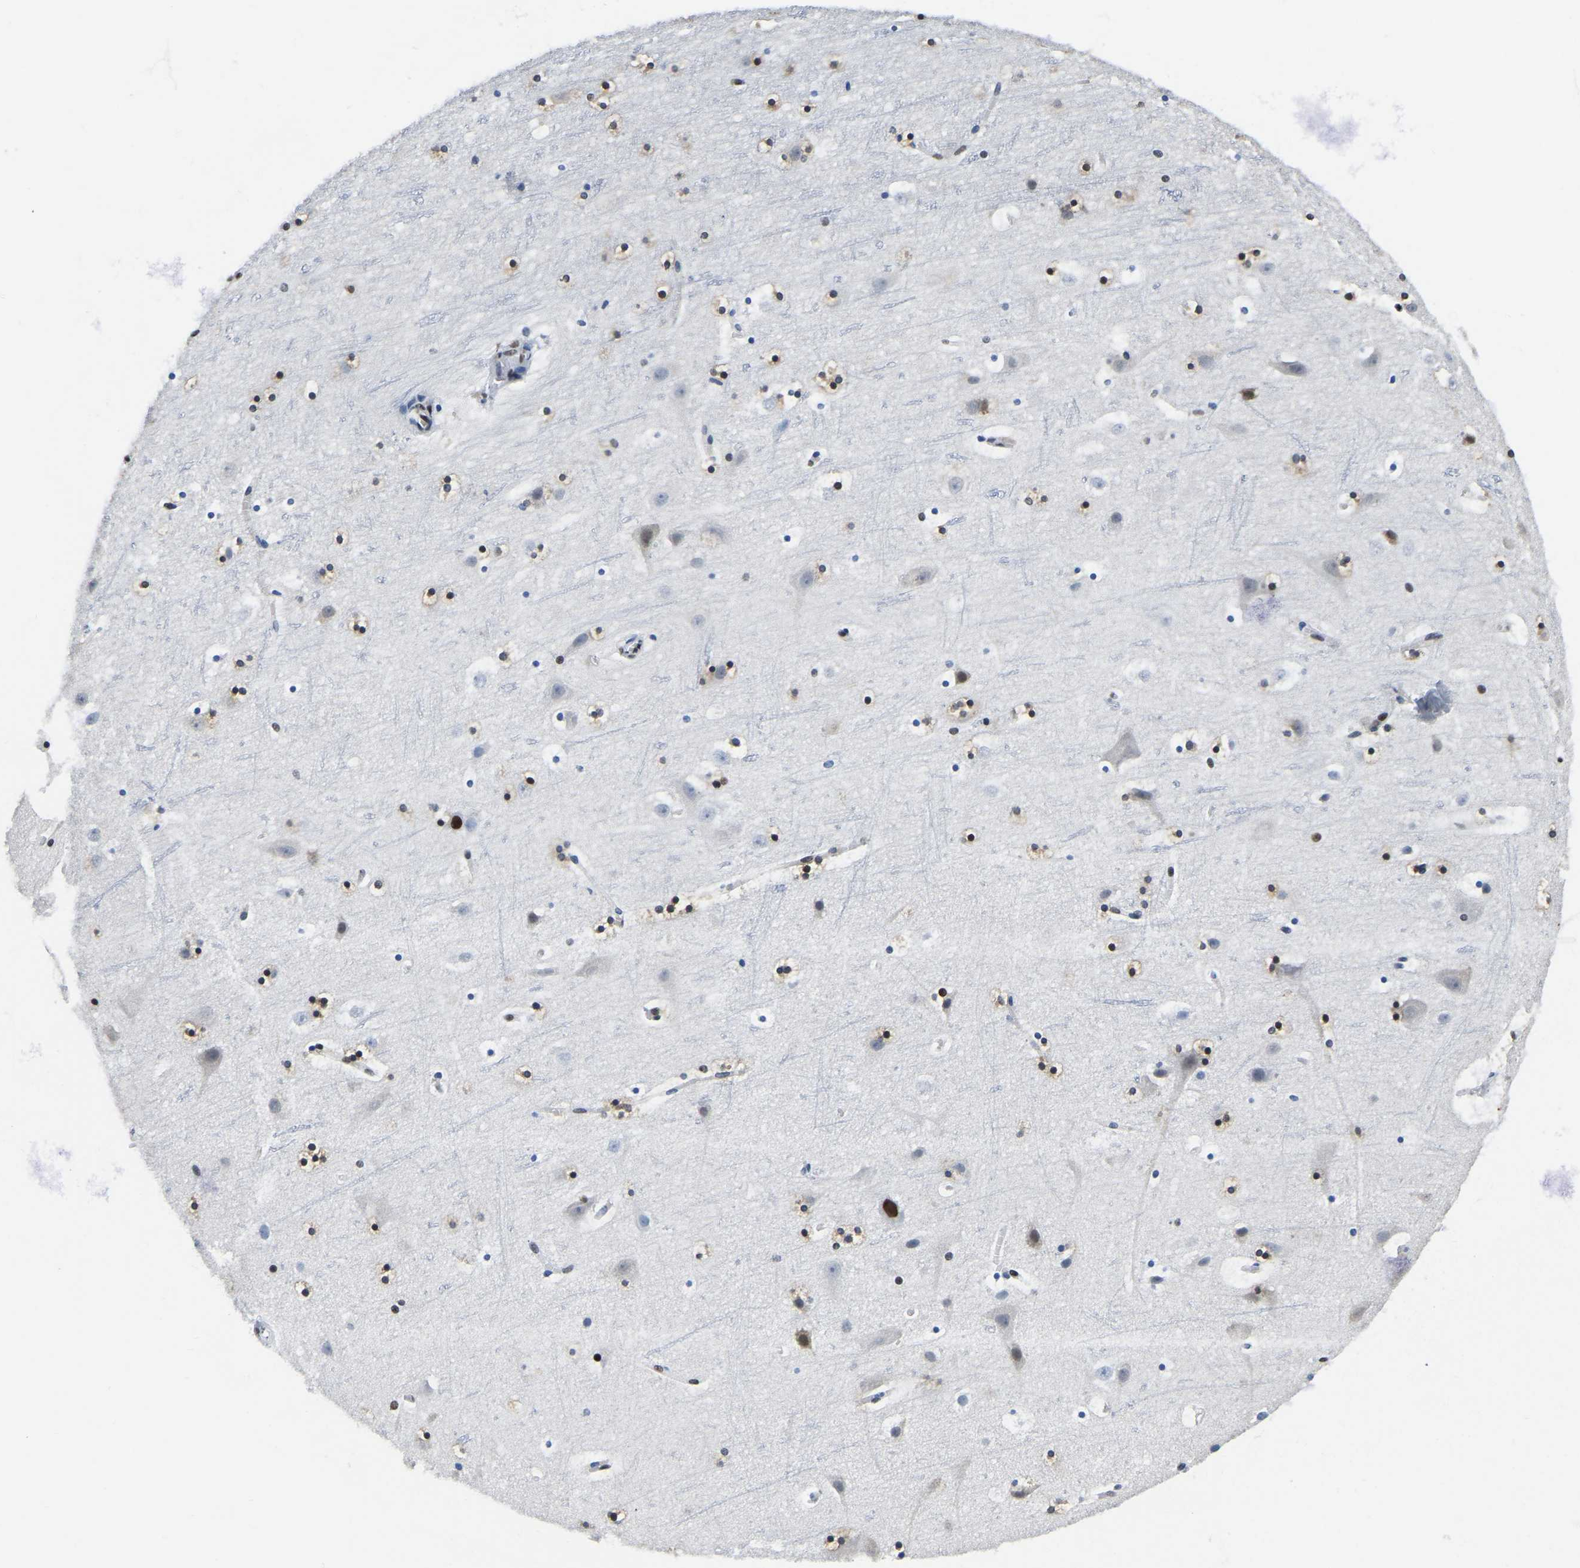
{"staining": {"intensity": "negative", "quantity": "none", "location": "none"}, "tissue": "cerebral cortex", "cell_type": "Endothelial cells", "image_type": "normal", "snomed": [{"axis": "morphology", "description": "Normal tissue, NOS"}, {"axis": "topography", "description": "Cerebral cortex"}], "caption": "There is no significant positivity in endothelial cells of cerebral cortex. (DAB (3,3'-diaminobenzidine) immunohistochemistry (IHC) with hematoxylin counter stain).", "gene": "UBA1", "patient": {"sex": "male", "age": 45}}